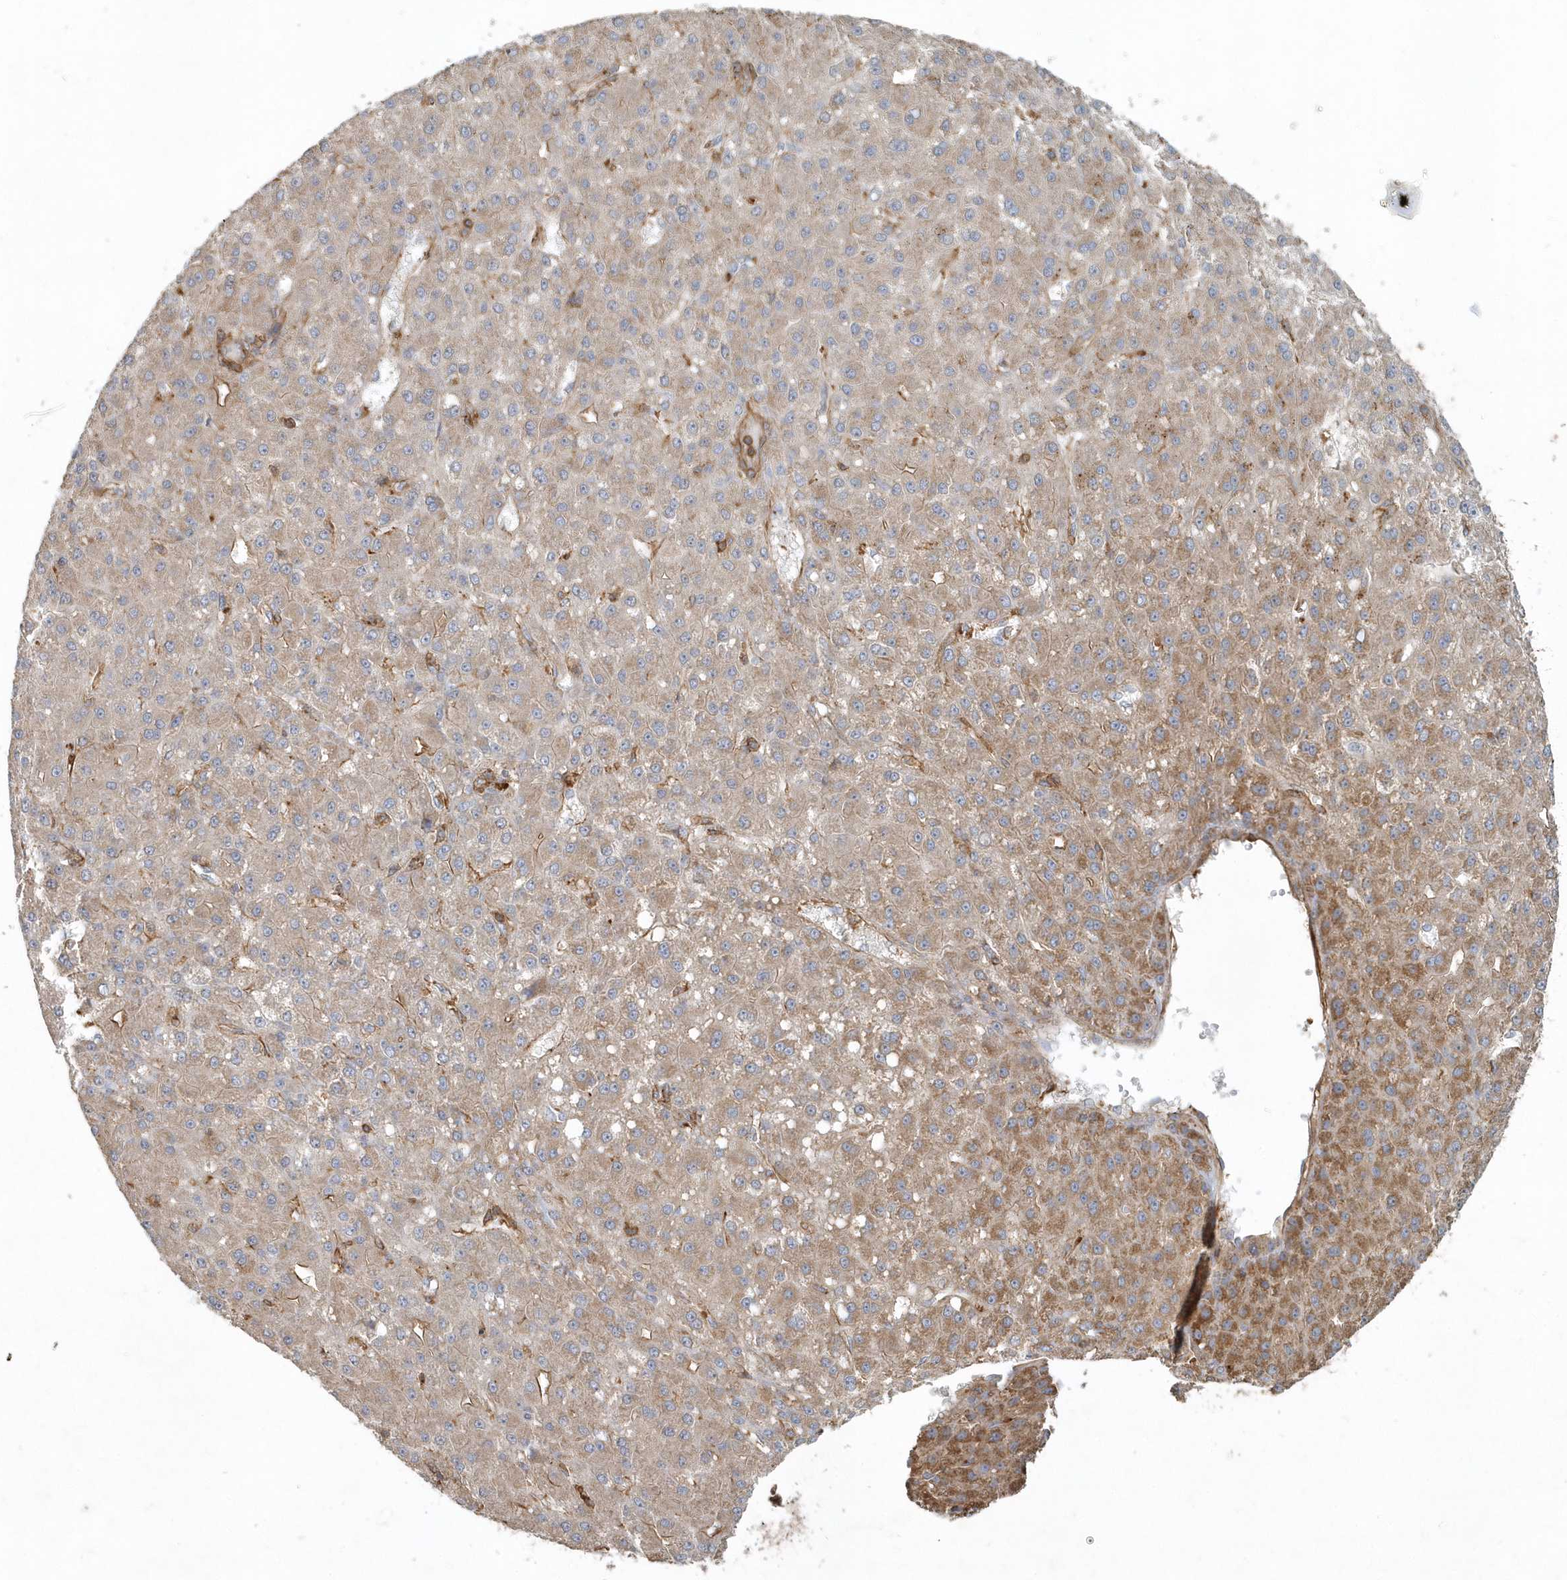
{"staining": {"intensity": "moderate", "quantity": "<25%", "location": "cytoplasmic/membranous"}, "tissue": "liver cancer", "cell_type": "Tumor cells", "image_type": "cancer", "snomed": [{"axis": "morphology", "description": "Carcinoma, Hepatocellular, NOS"}, {"axis": "topography", "description": "Liver"}], "caption": "A low amount of moderate cytoplasmic/membranous expression is appreciated in approximately <25% of tumor cells in liver hepatocellular carcinoma tissue.", "gene": "MMUT", "patient": {"sex": "male", "age": 67}}